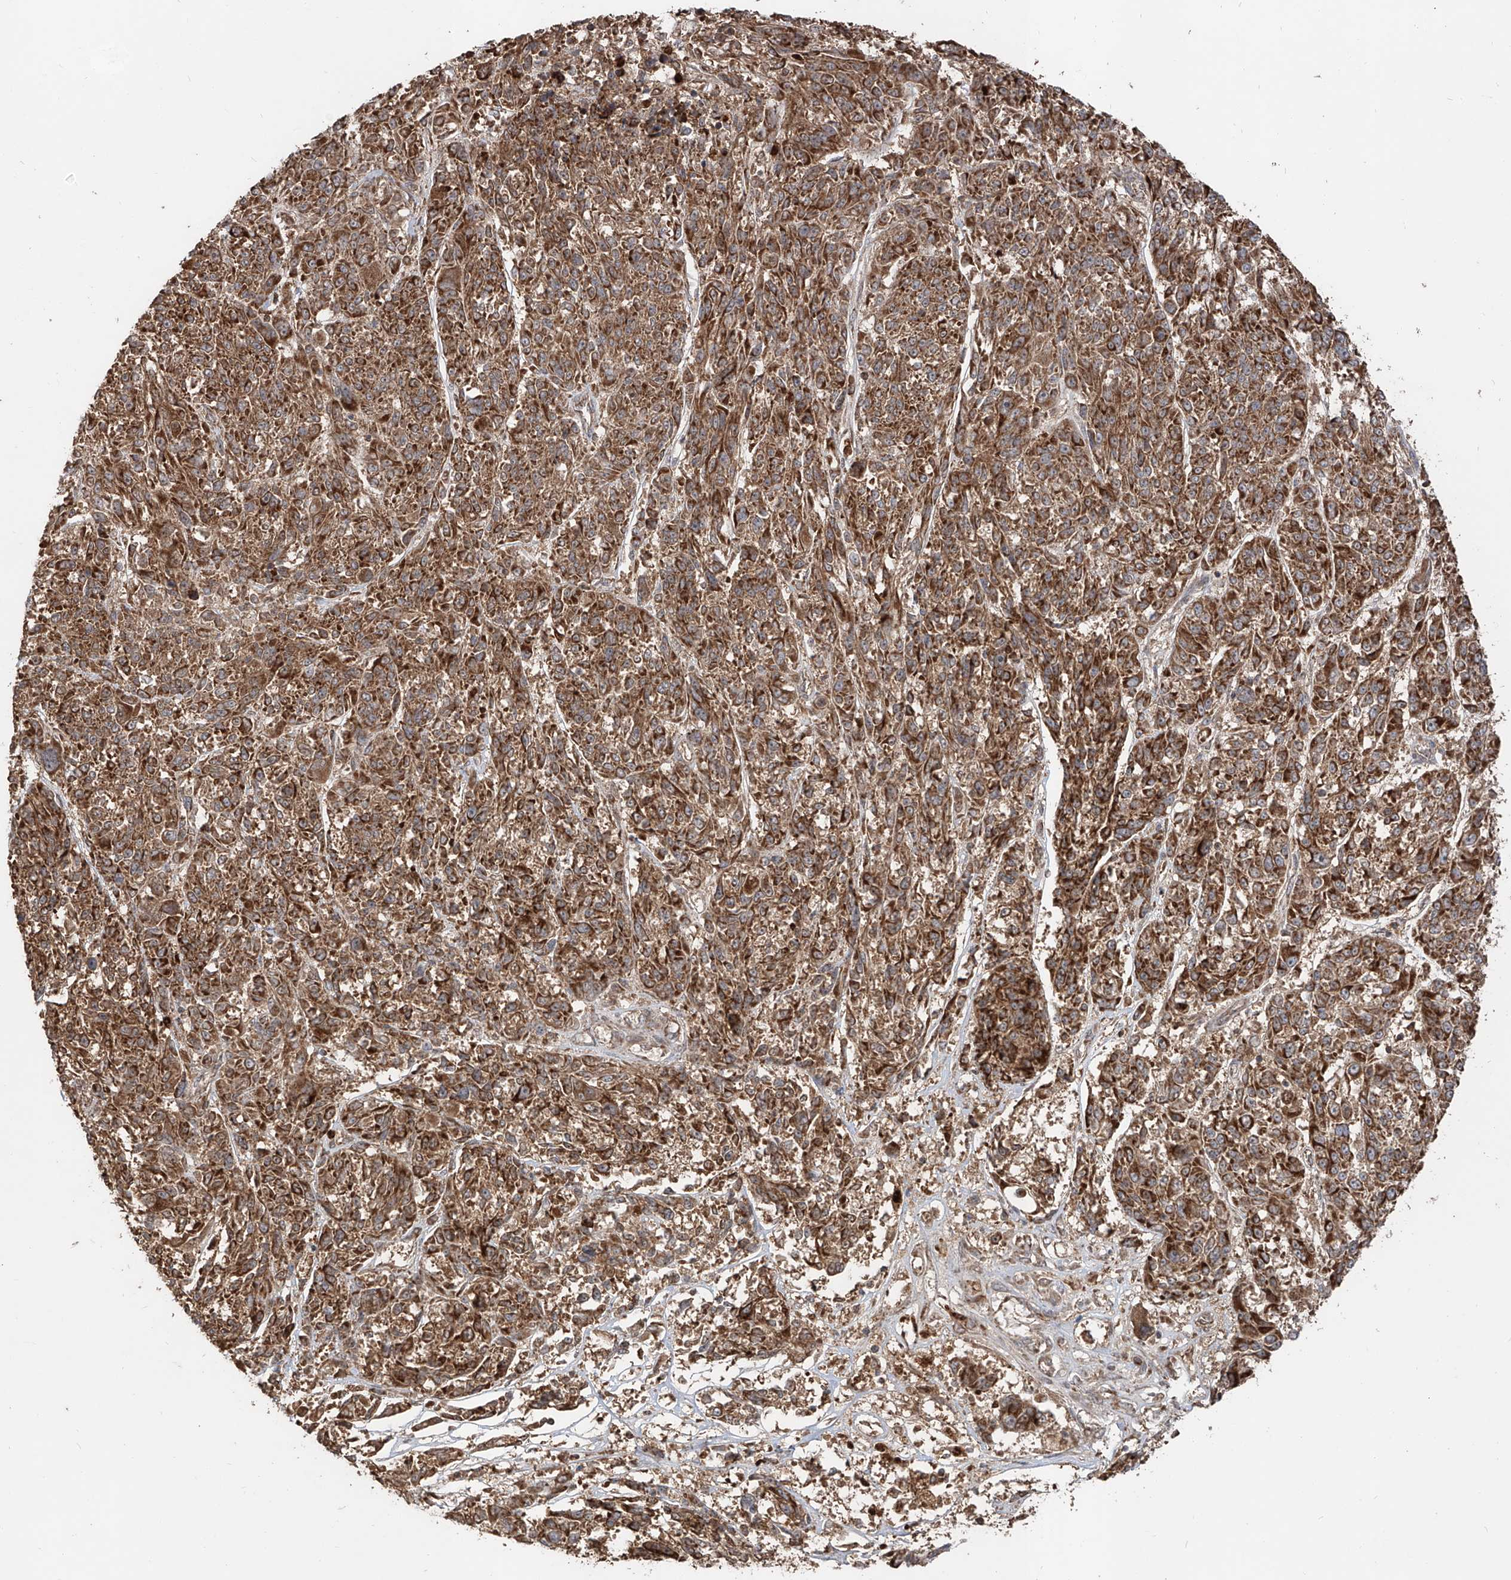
{"staining": {"intensity": "strong", "quantity": ">75%", "location": "cytoplasmic/membranous"}, "tissue": "melanoma", "cell_type": "Tumor cells", "image_type": "cancer", "snomed": [{"axis": "morphology", "description": "Malignant melanoma, NOS"}, {"axis": "topography", "description": "Skin"}], "caption": "Melanoma was stained to show a protein in brown. There is high levels of strong cytoplasmic/membranous positivity in approximately >75% of tumor cells.", "gene": "AIM2", "patient": {"sex": "male", "age": 53}}